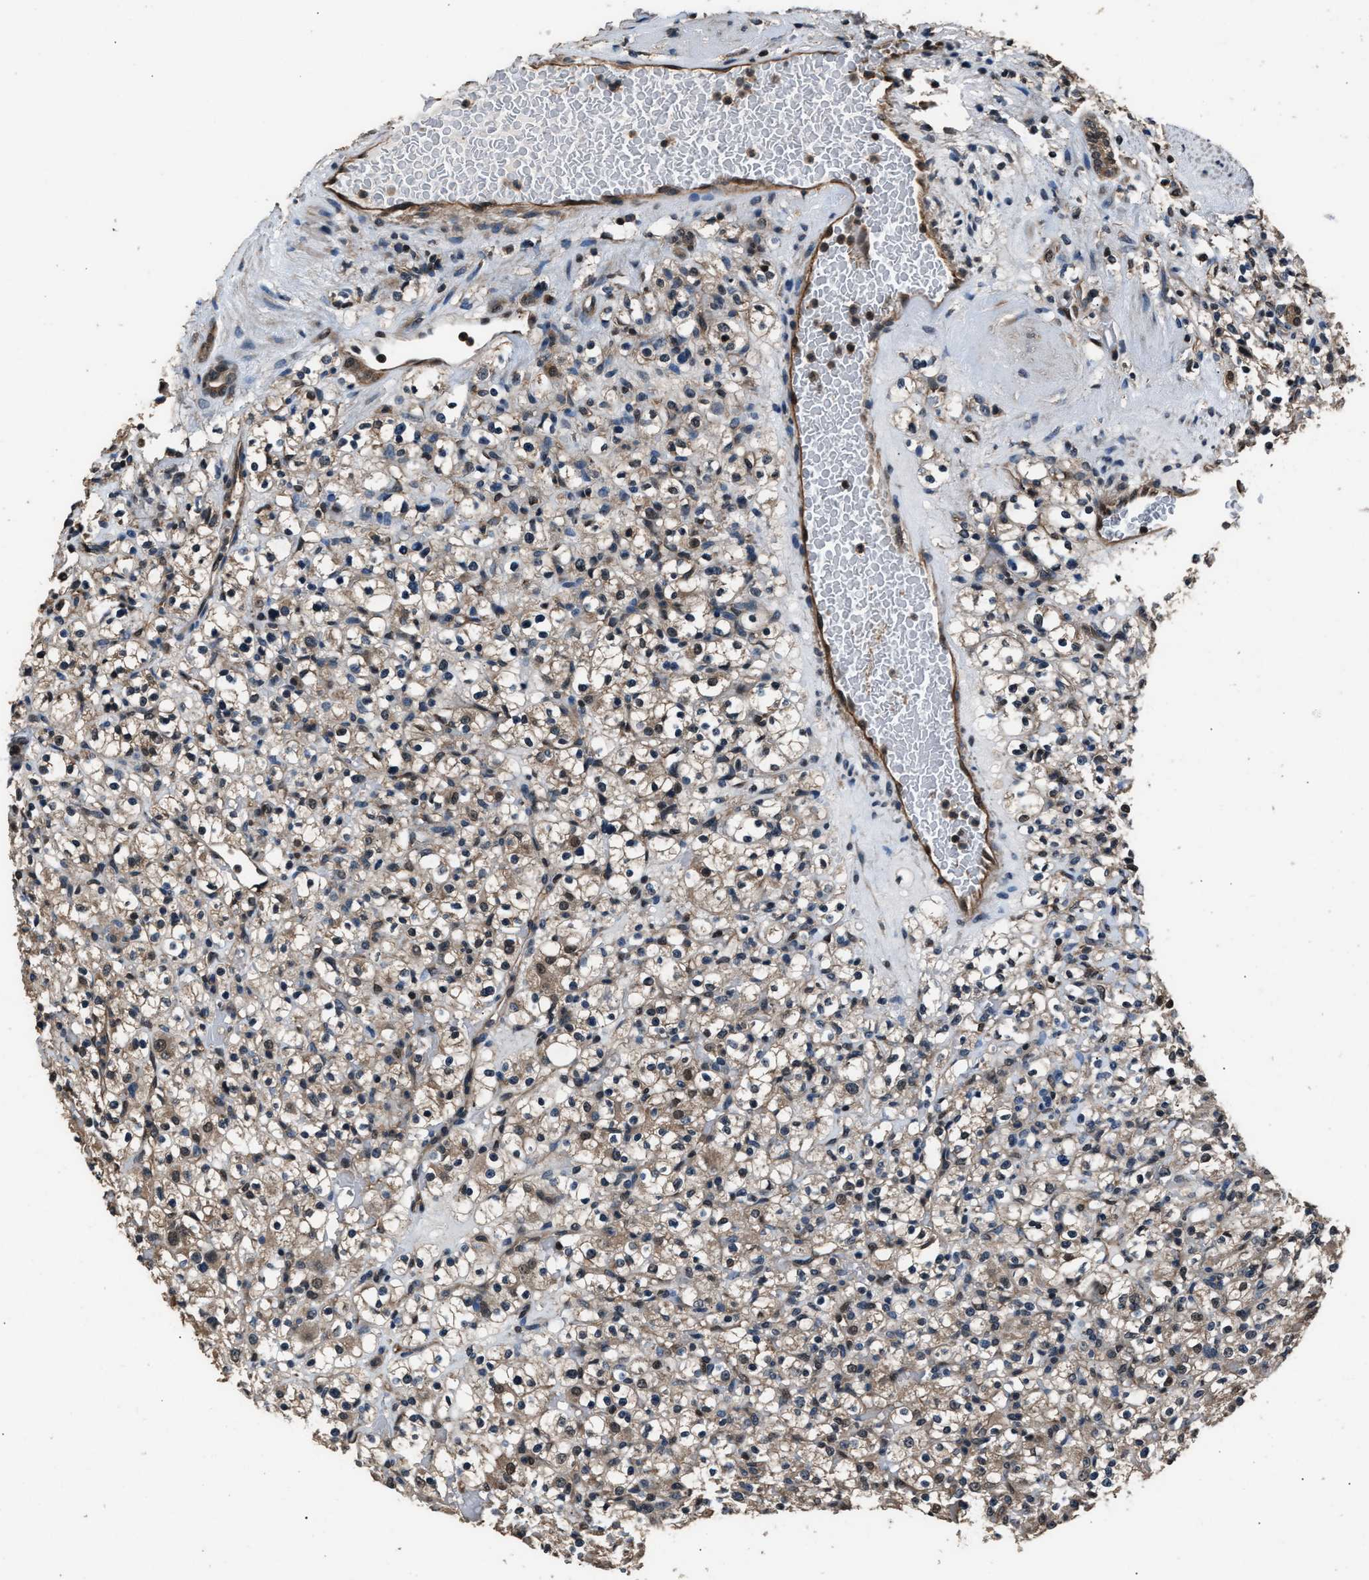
{"staining": {"intensity": "weak", "quantity": ">75%", "location": "cytoplasmic/membranous,nuclear"}, "tissue": "renal cancer", "cell_type": "Tumor cells", "image_type": "cancer", "snomed": [{"axis": "morphology", "description": "Normal tissue, NOS"}, {"axis": "morphology", "description": "Adenocarcinoma, NOS"}, {"axis": "topography", "description": "Kidney"}], "caption": "Adenocarcinoma (renal) stained for a protein (brown) demonstrates weak cytoplasmic/membranous and nuclear positive staining in approximately >75% of tumor cells.", "gene": "DFFA", "patient": {"sex": "female", "age": 72}}